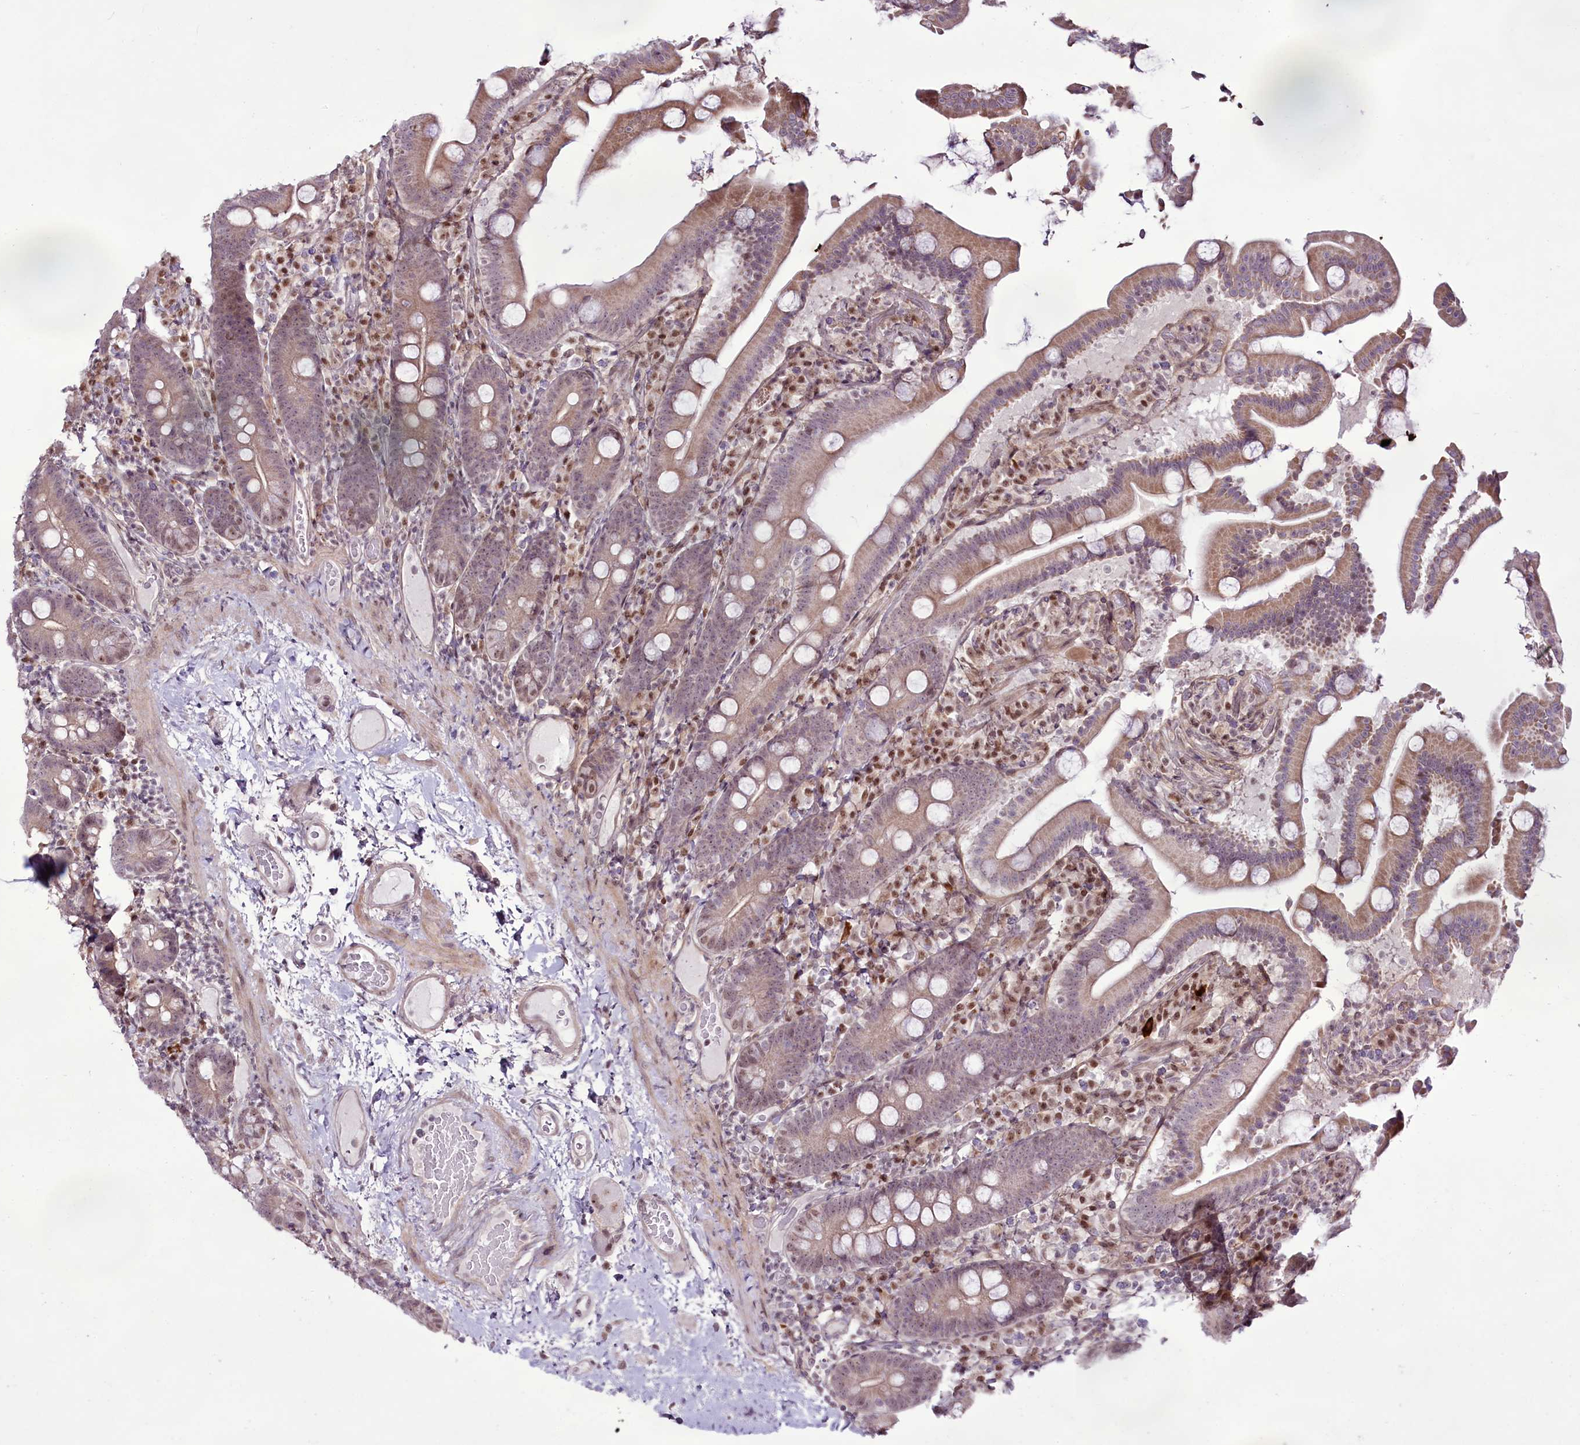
{"staining": {"intensity": "weak", "quantity": ">75%", "location": "cytoplasmic/membranous"}, "tissue": "duodenum", "cell_type": "Glandular cells", "image_type": "normal", "snomed": [{"axis": "morphology", "description": "Normal tissue, NOS"}, {"axis": "topography", "description": "Duodenum"}], "caption": "IHC image of unremarkable duodenum stained for a protein (brown), which displays low levels of weak cytoplasmic/membranous positivity in approximately >75% of glandular cells.", "gene": "RSBN1", "patient": {"sex": "male", "age": 55}}